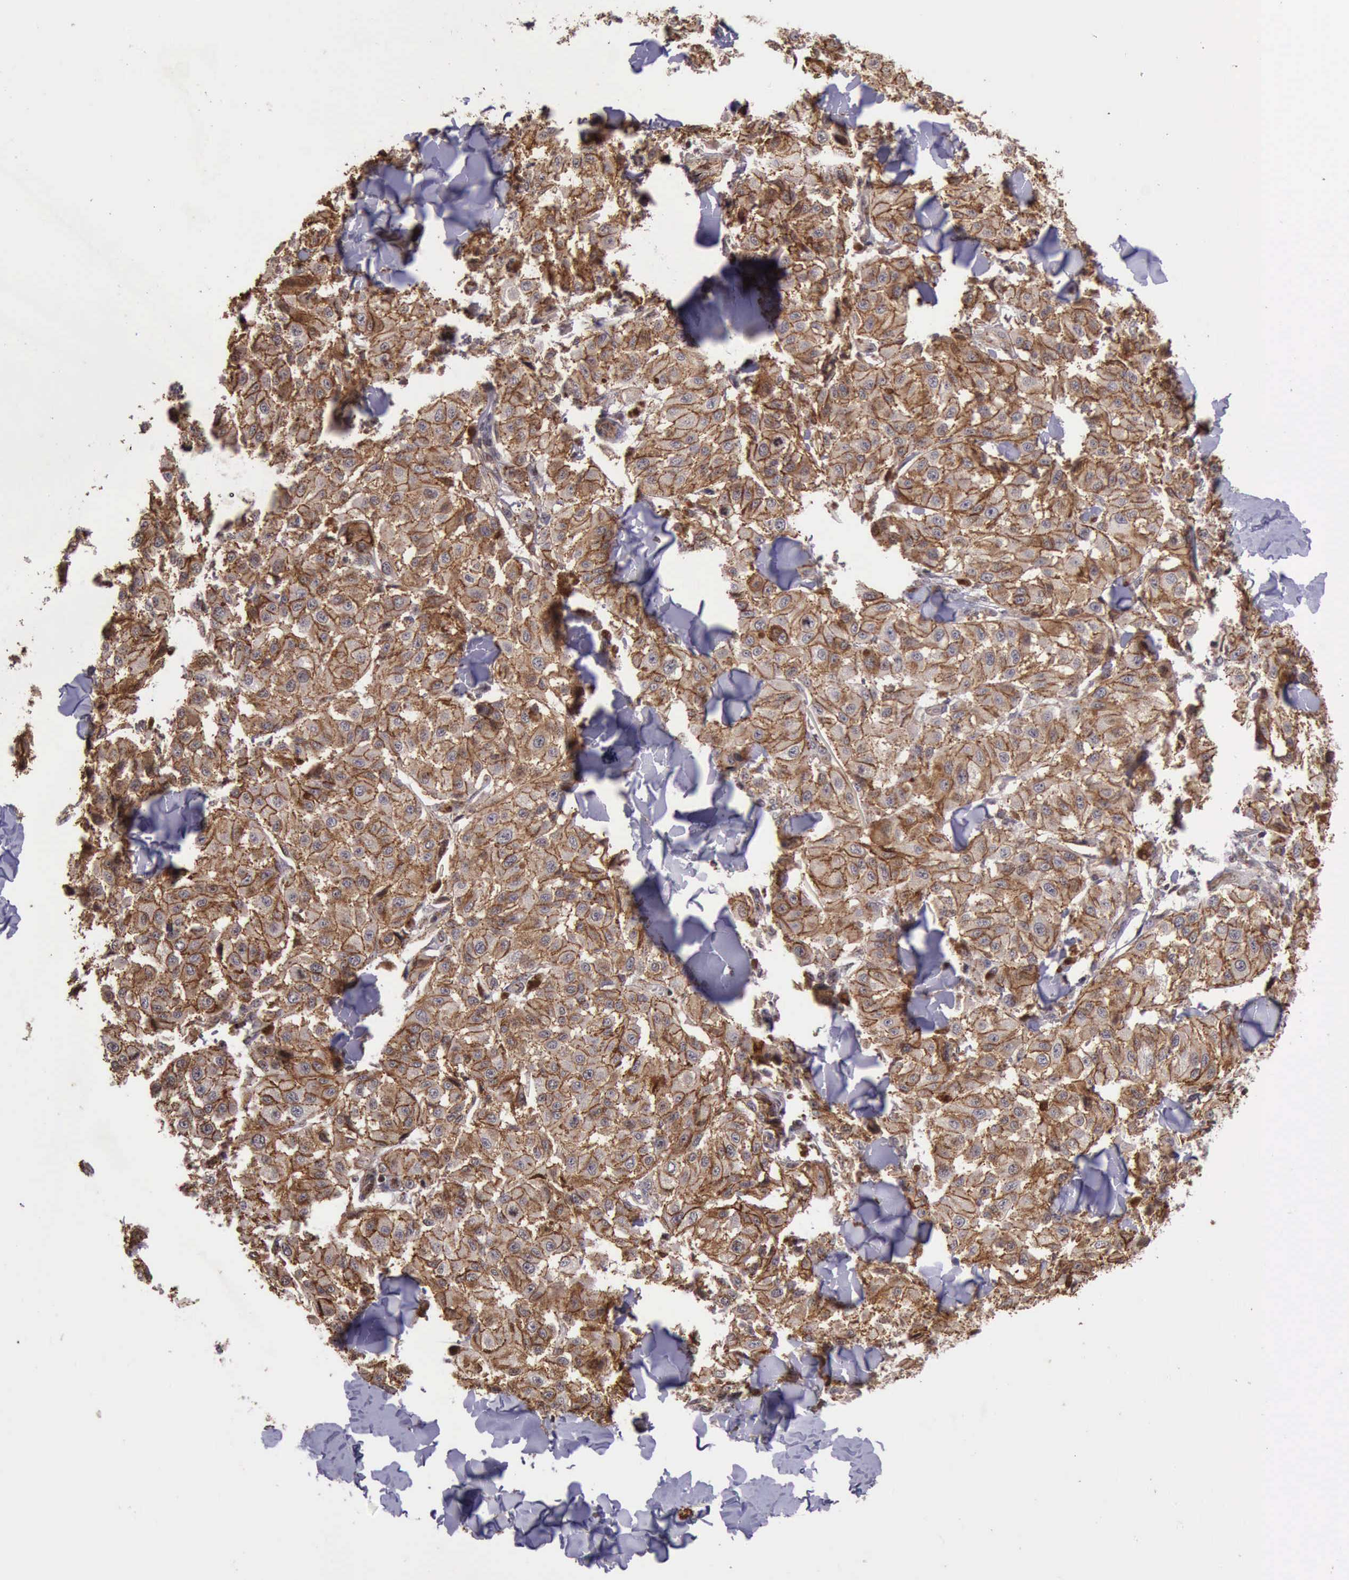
{"staining": {"intensity": "moderate", "quantity": ">75%", "location": "cytoplasmic/membranous"}, "tissue": "melanoma", "cell_type": "Tumor cells", "image_type": "cancer", "snomed": [{"axis": "morphology", "description": "Malignant melanoma, NOS"}, {"axis": "topography", "description": "Skin"}], "caption": "Moderate cytoplasmic/membranous staining for a protein is appreciated in approximately >75% of tumor cells of malignant melanoma using immunohistochemistry (IHC).", "gene": "CTNNB1", "patient": {"sex": "female", "age": 64}}